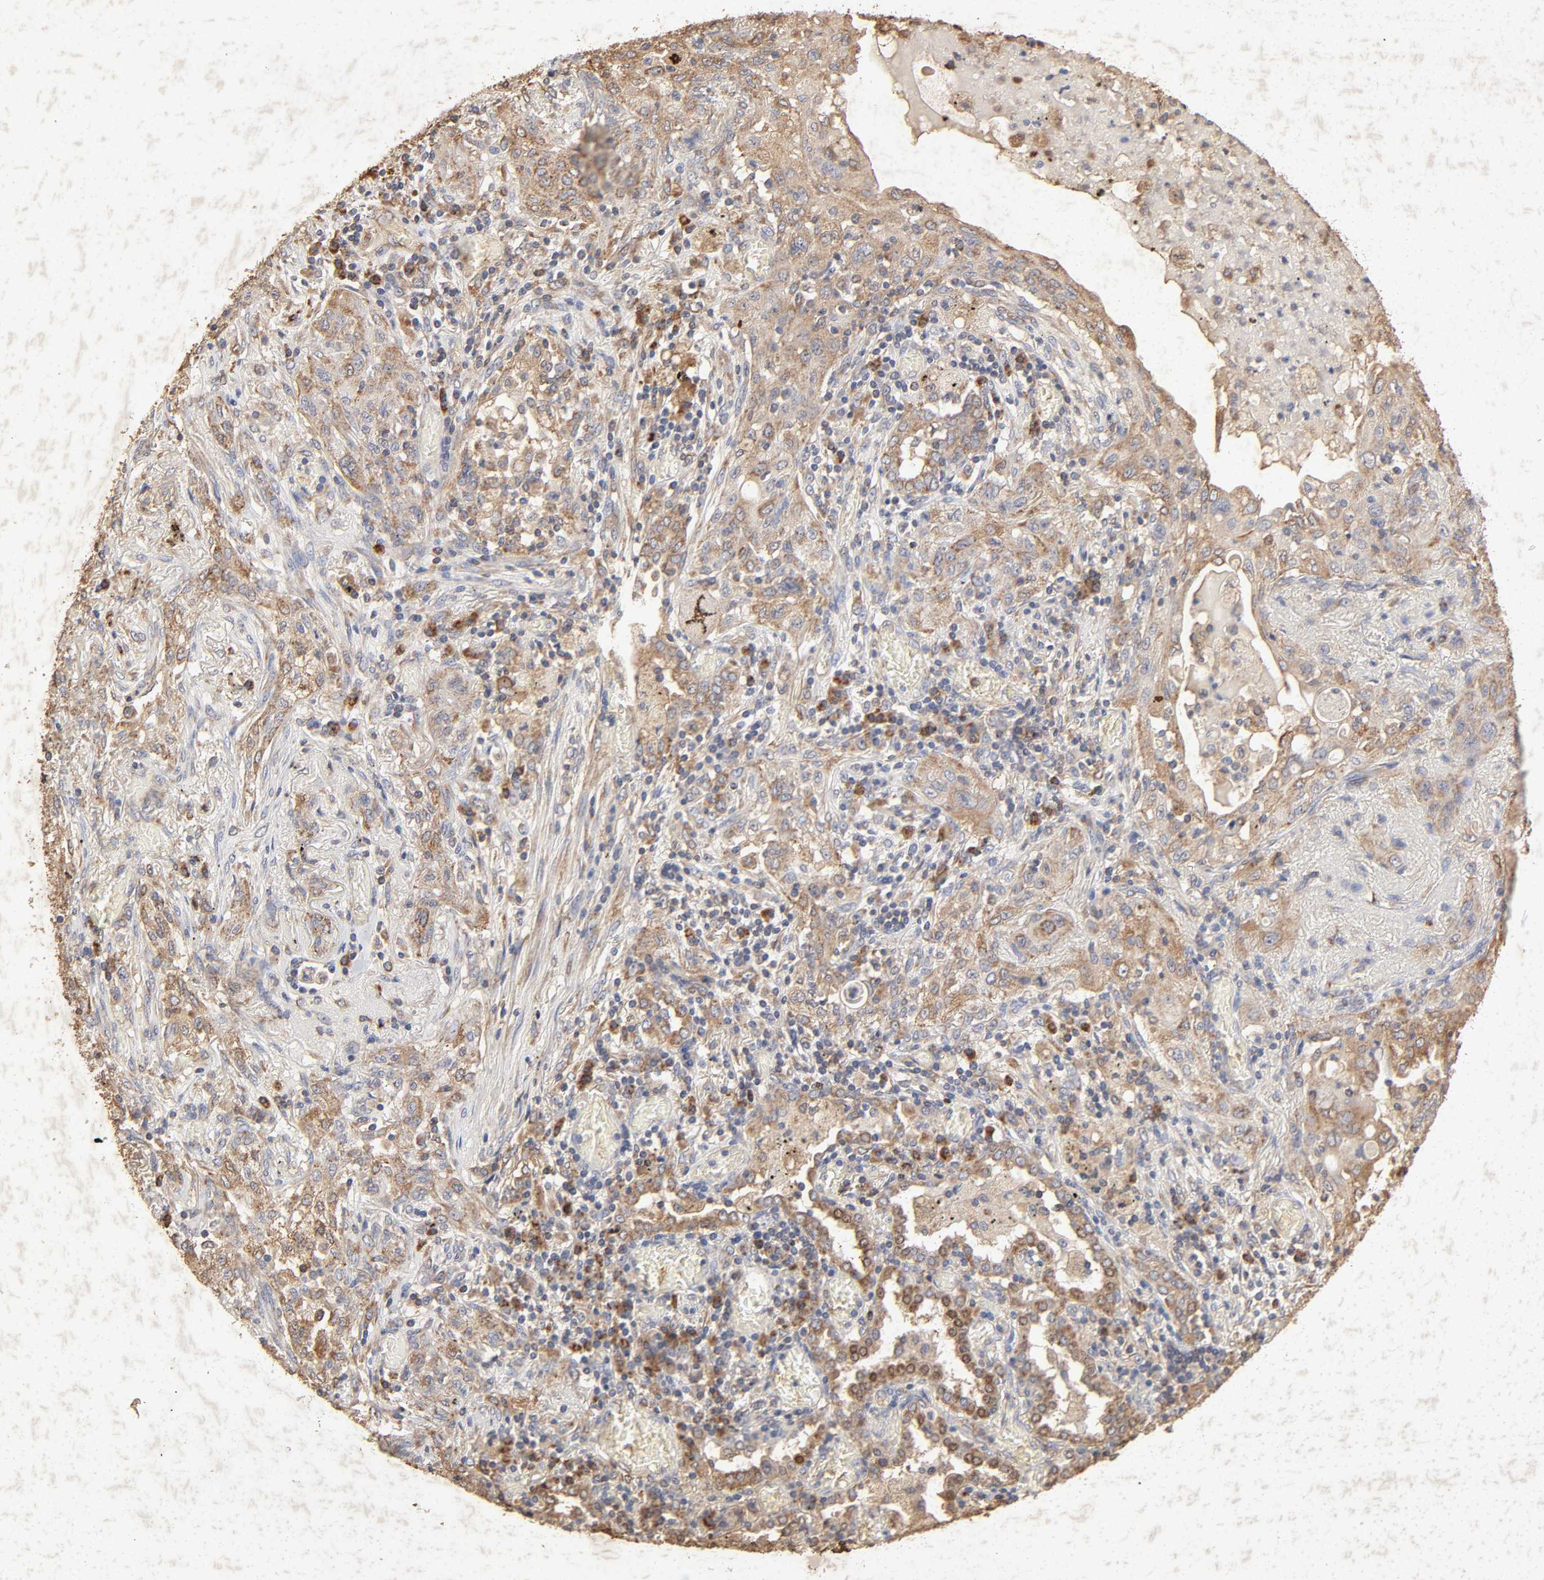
{"staining": {"intensity": "strong", "quantity": ">75%", "location": "cytoplasmic/membranous"}, "tissue": "lung cancer", "cell_type": "Tumor cells", "image_type": "cancer", "snomed": [{"axis": "morphology", "description": "Squamous cell carcinoma, NOS"}, {"axis": "topography", "description": "Lung"}], "caption": "An image of human lung cancer stained for a protein reveals strong cytoplasmic/membranous brown staining in tumor cells.", "gene": "CYCS", "patient": {"sex": "female", "age": 47}}